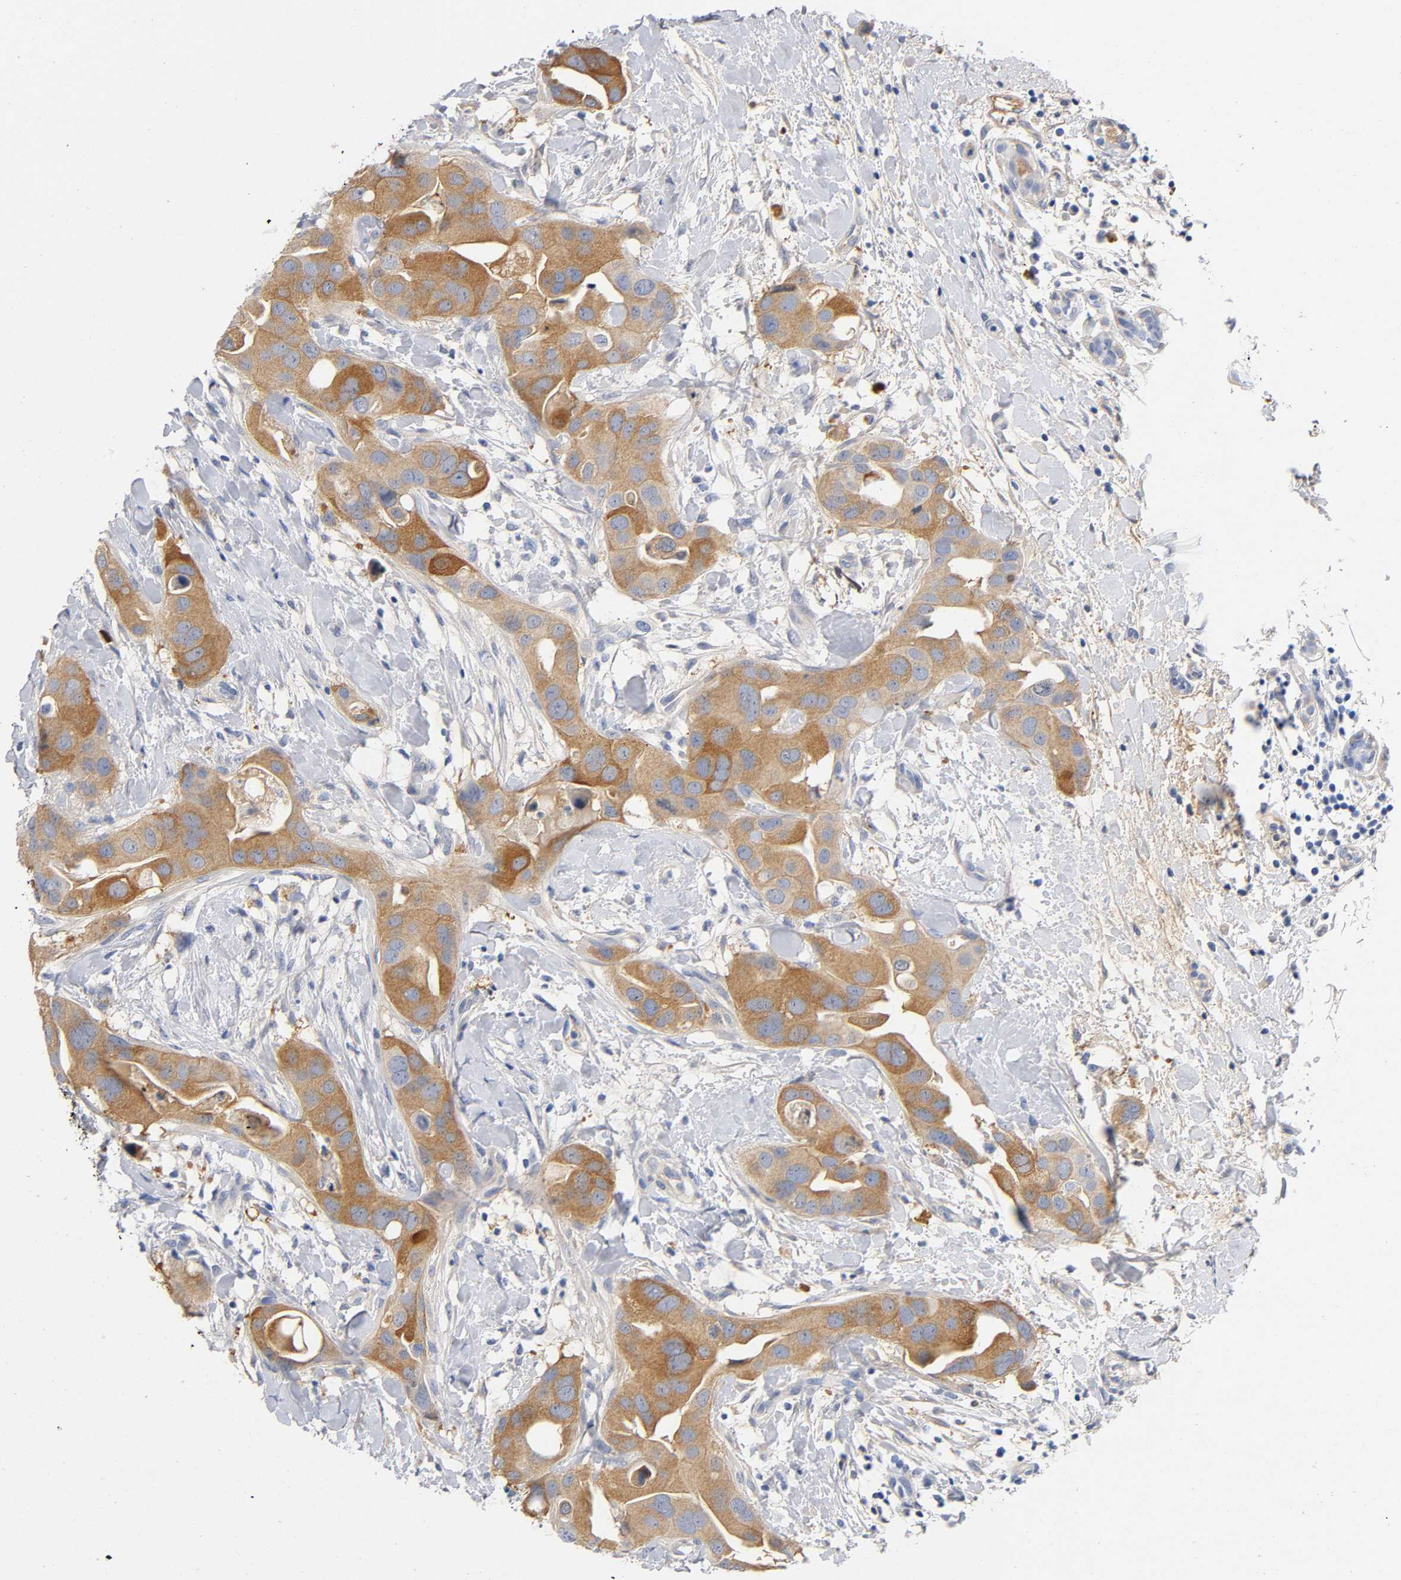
{"staining": {"intensity": "moderate", "quantity": ">75%", "location": "cytoplasmic/membranous"}, "tissue": "breast cancer", "cell_type": "Tumor cells", "image_type": "cancer", "snomed": [{"axis": "morphology", "description": "Duct carcinoma"}, {"axis": "topography", "description": "Breast"}], "caption": "Tumor cells reveal moderate cytoplasmic/membranous expression in approximately >75% of cells in breast infiltrating ductal carcinoma. Immunohistochemistry stains the protein of interest in brown and the nuclei are stained blue.", "gene": "TNC", "patient": {"sex": "female", "age": 40}}